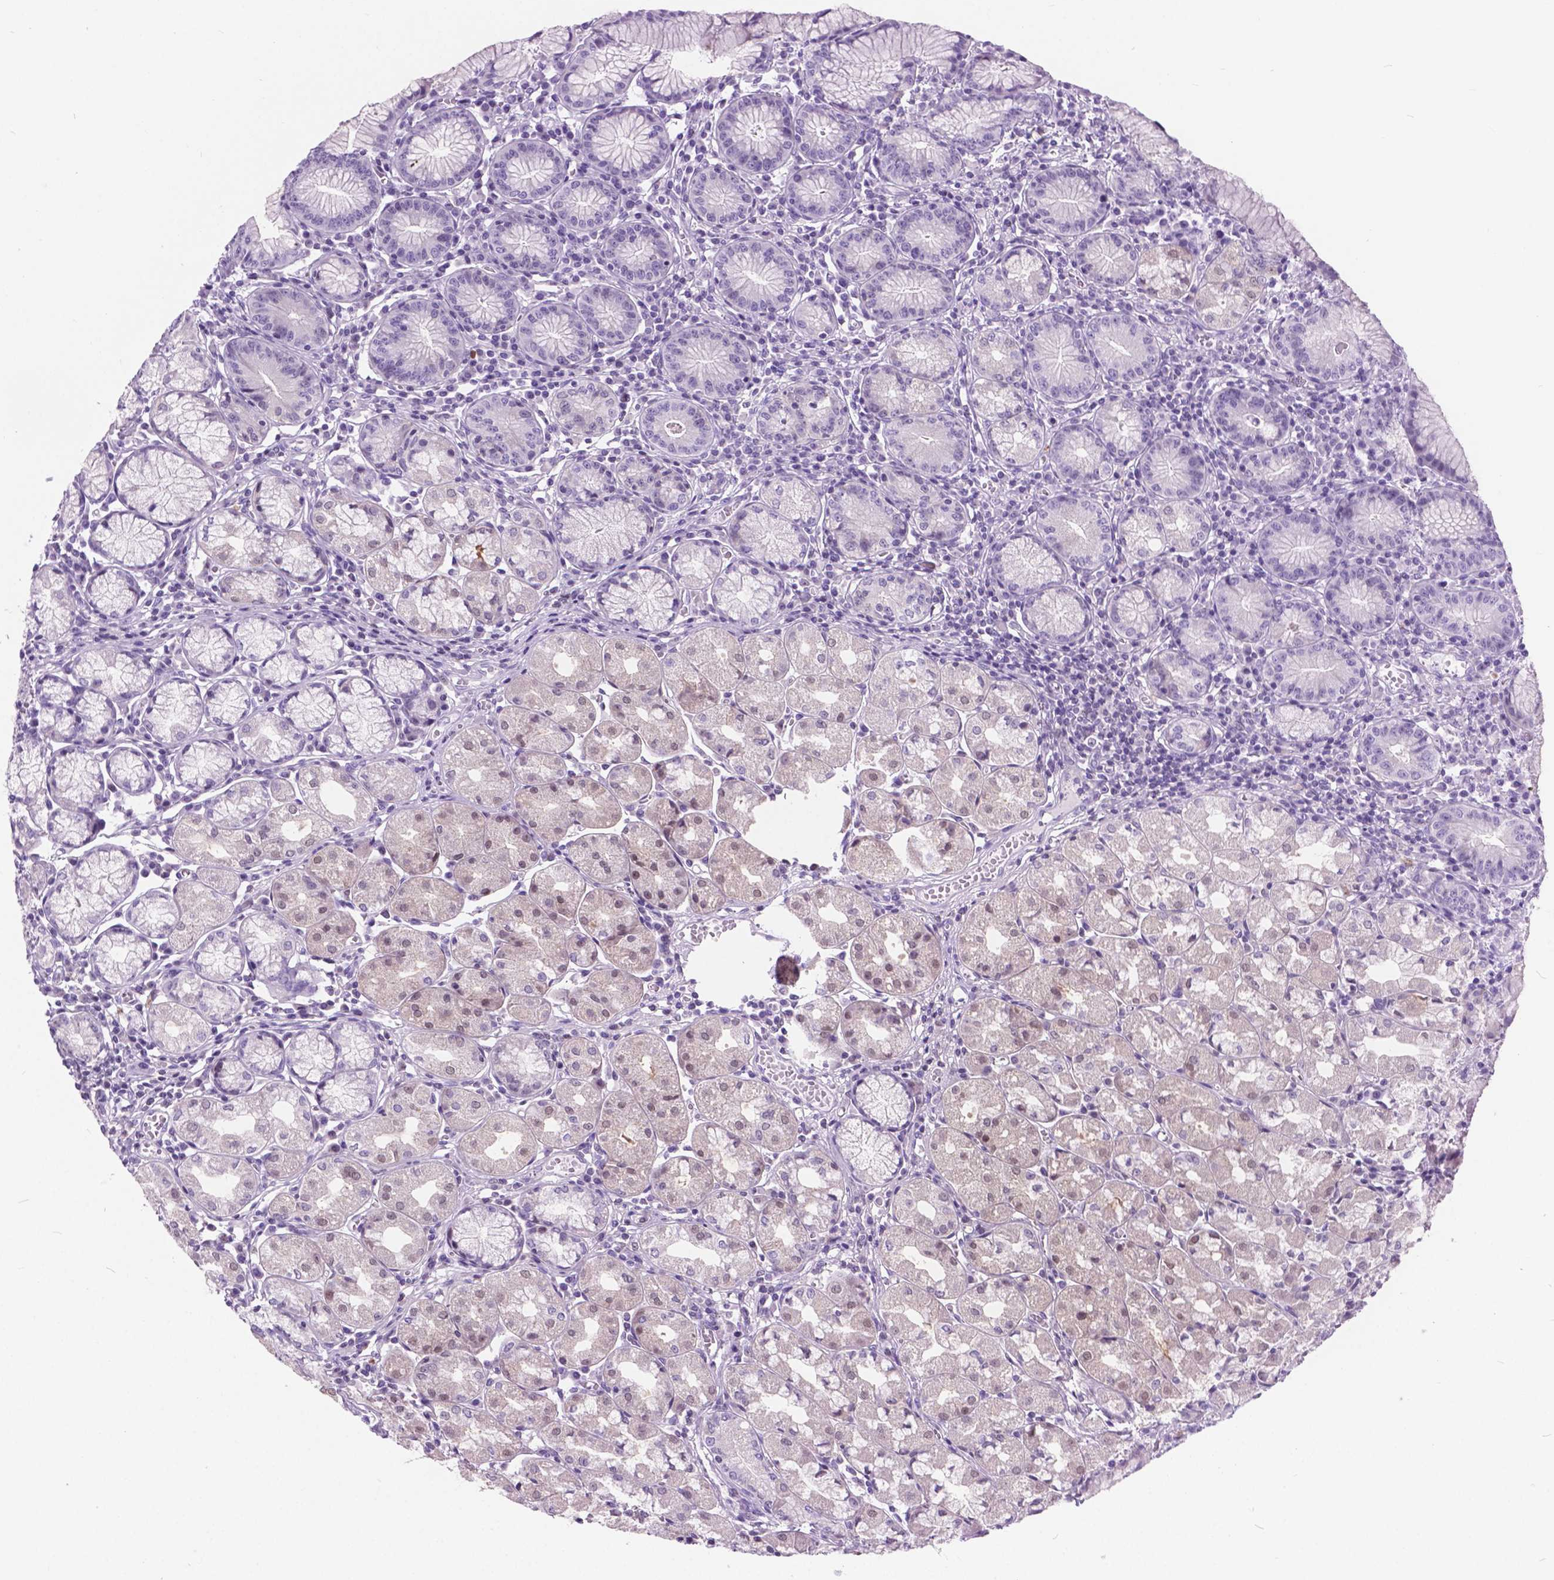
{"staining": {"intensity": "weak", "quantity": "<25%", "location": "nuclear"}, "tissue": "stomach", "cell_type": "Glandular cells", "image_type": "normal", "snomed": [{"axis": "morphology", "description": "Normal tissue, NOS"}, {"axis": "topography", "description": "Stomach"}], "caption": "Unremarkable stomach was stained to show a protein in brown. There is no significant positivity in glandular cells. (Stains: DAB (3,3'-diaminobenzidine) immunohistochemistry with hematoxylin counter stain, Microscopy: brightfield microscopy at high magnification).", "gene": "ARMS2", "patient": {"sex": "male", "age": 55}}